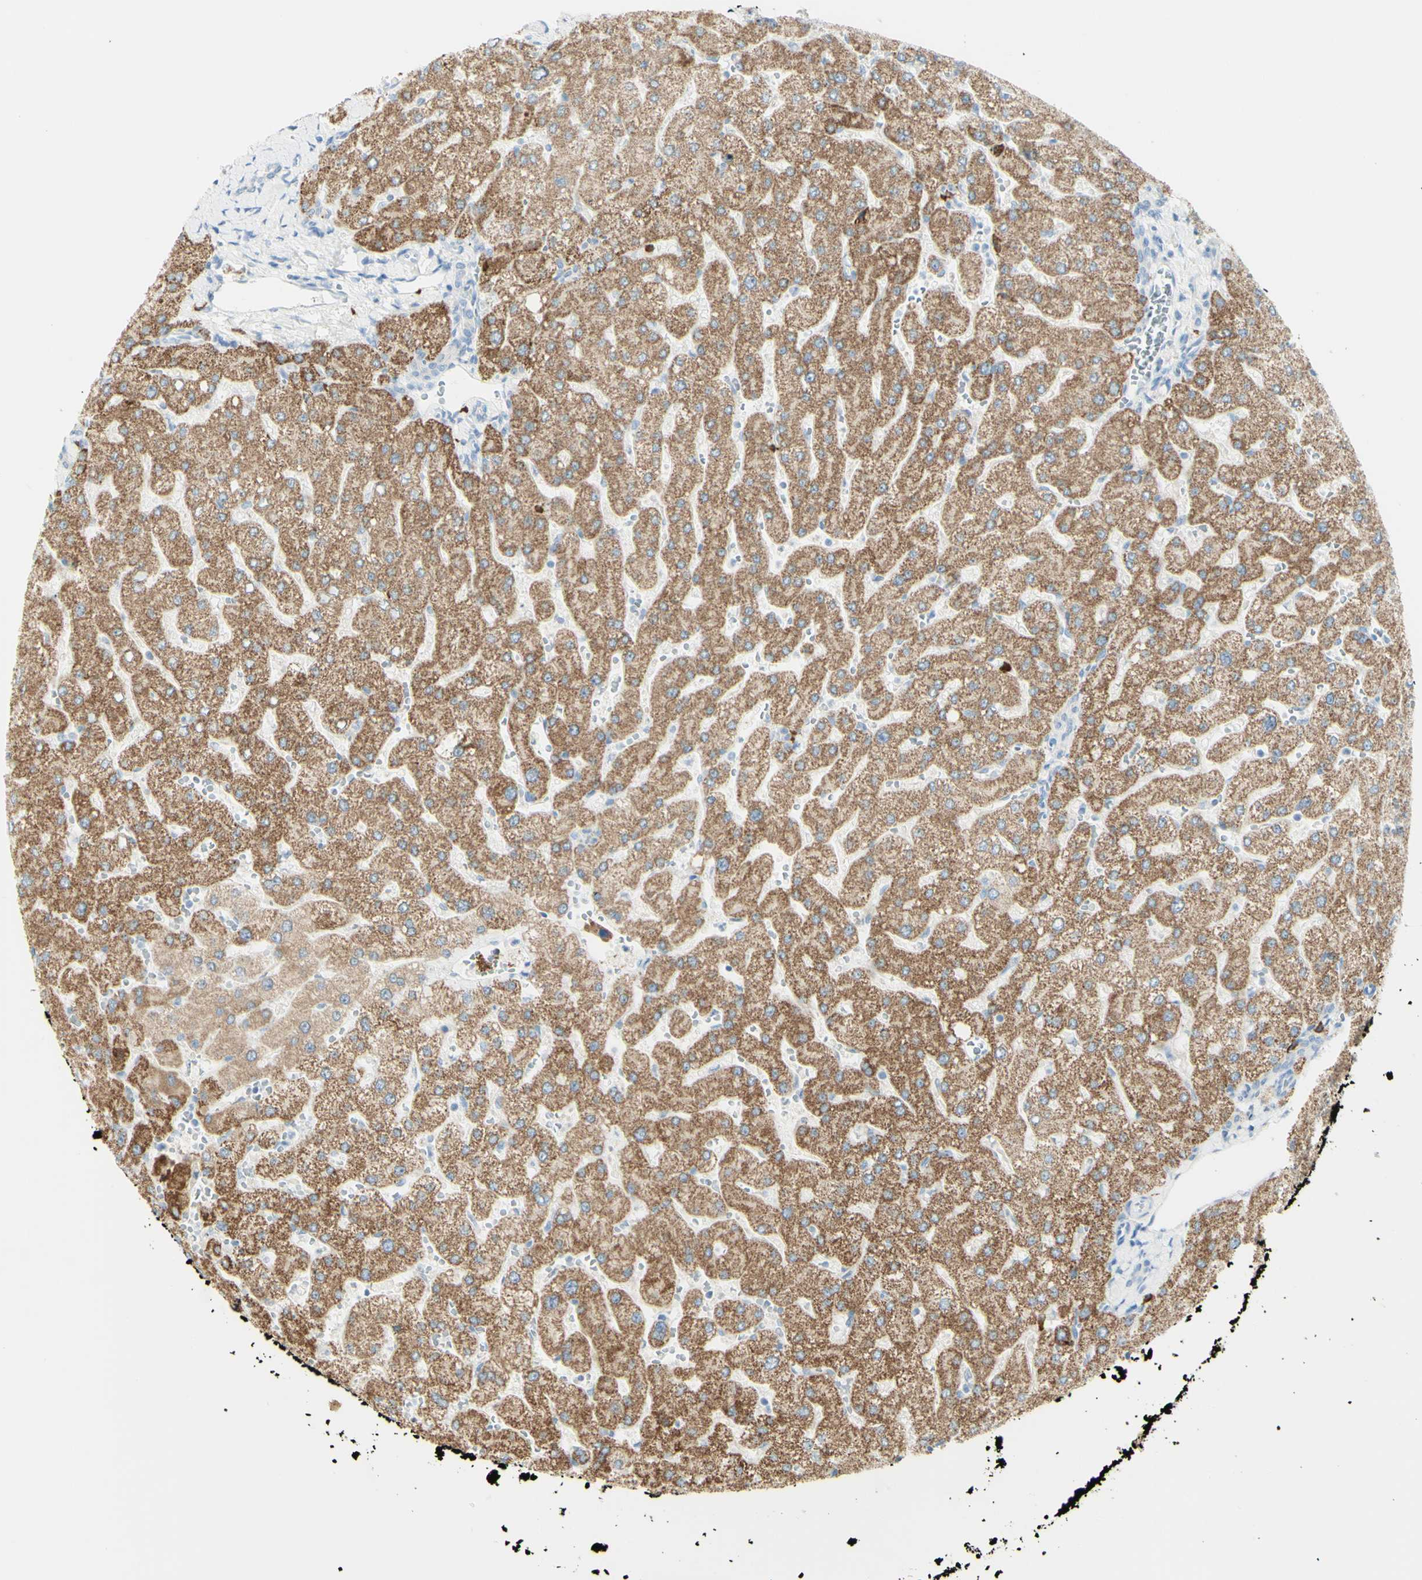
{"staining": {"intensity": "weak", "quantity": "<25%", "location": "cytoplasmic/membranous"}, "tissue": "liver", "cell_type": "Cholangiocytes", "image_type": "normal", "snomed": [{"axis": "morphology", "description": "Normal tissue, NOS"}, {"axis": "topography", "description": "Liver"}], "caption": "Immunohistochemical staining of normal human liver shows no significant staining in cholangiocytes.", "gene": "LETM1", "patient": {"sex": "male", "age": 55}}